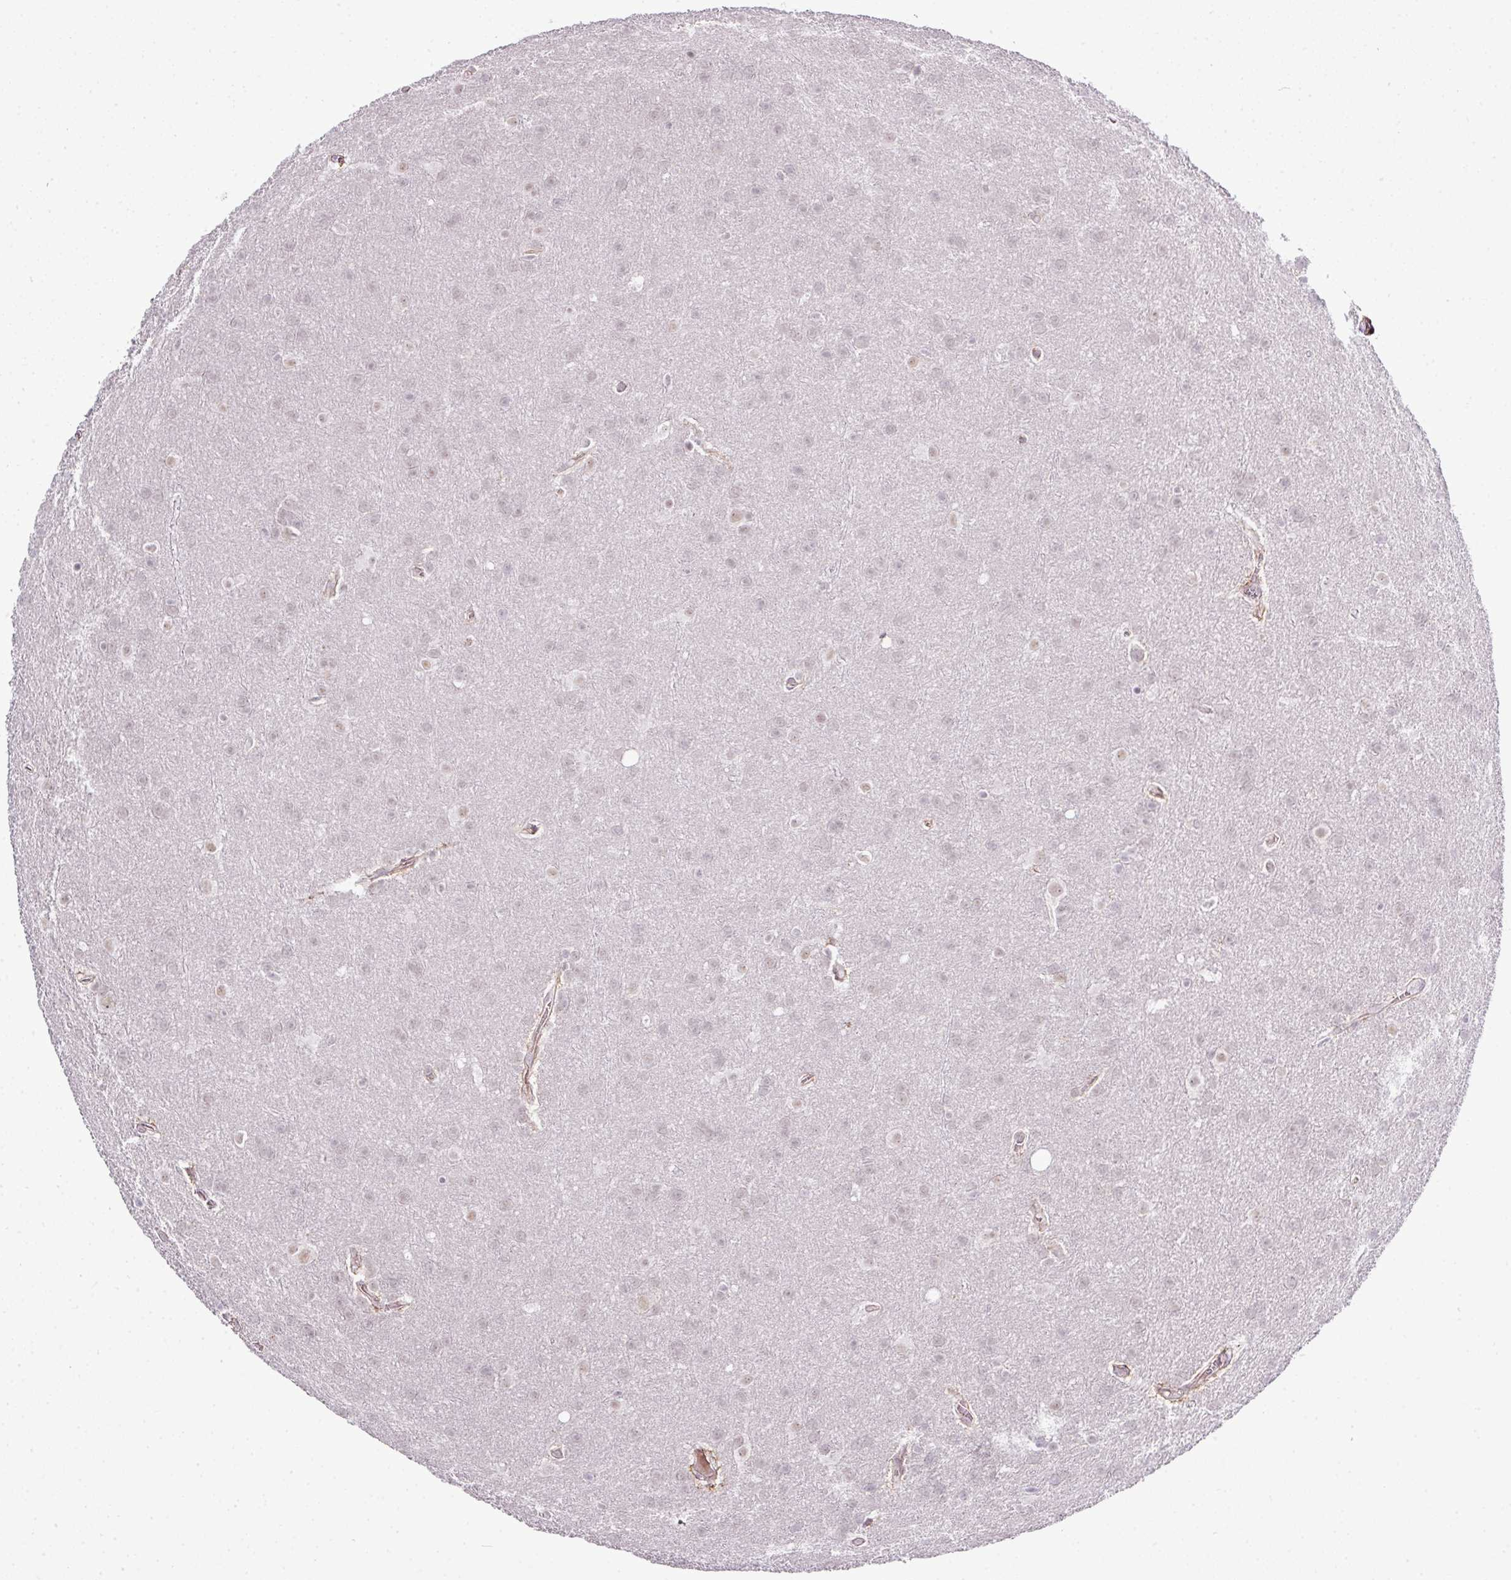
{"staining": {"intensity": "negative", "quantity": "none", "location": "none"}, "tissue": "glioma", "cell_type": "Tumor cells", "image_type": "cancer", "snomed": [{"axis": "morphology", "description": "Glioma, malignant, Low grade"}, {"axis": "topography", "description": "Brain"}], "caption": "DAB (3,3'-diaminobenzidine) immunohistochemical staining of human glioma exhibits no significant staining in tumor cells. Brightfield microscopy of immunohistochemistry (IHC) stained with DAB (brown) and hematoxylin (blue), captured at high magnification.", "gene": "ZNF688", "patient": {"sex": "female", "age": 32}}